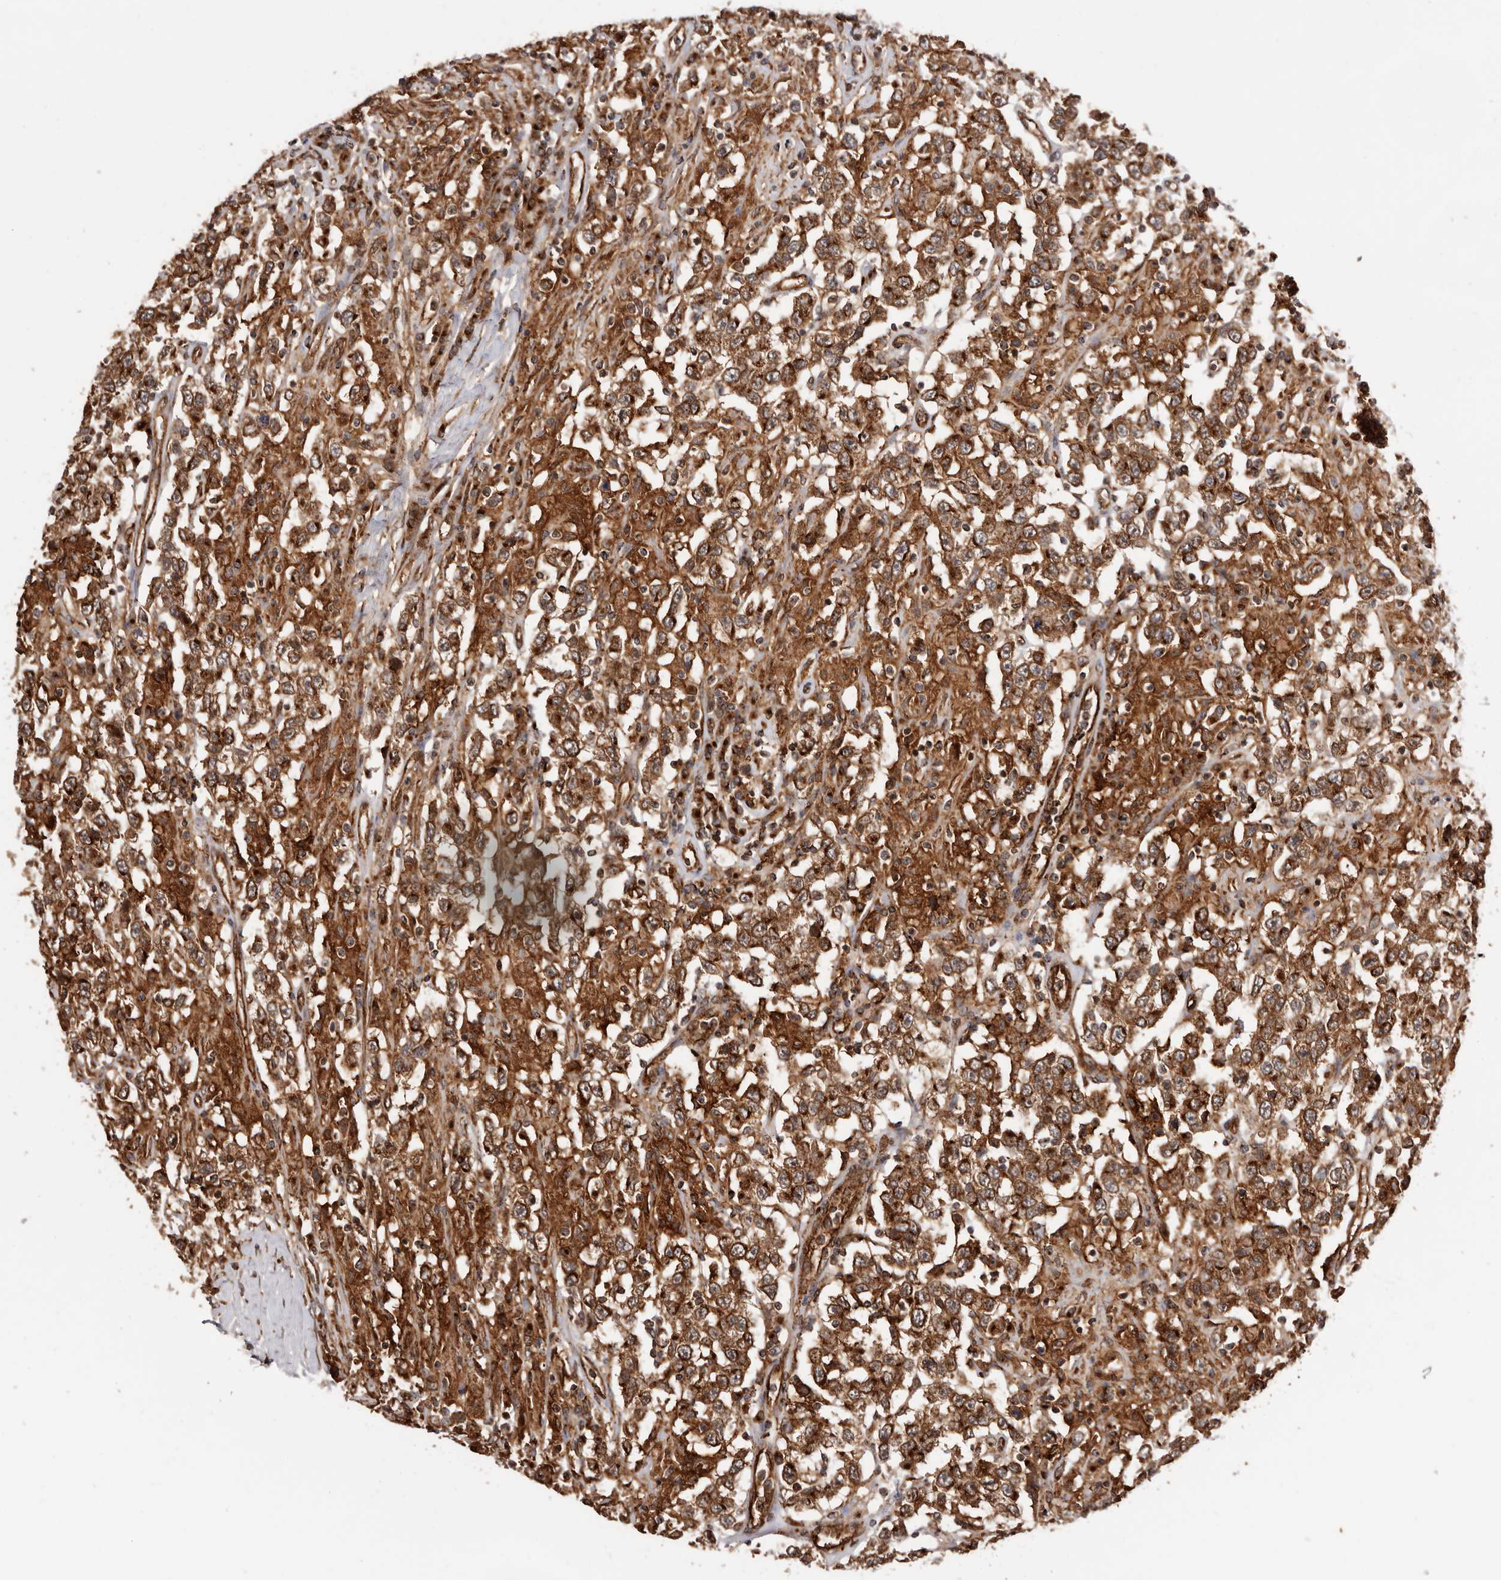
{"staining": {"intensity": "strong", "quantity": ">75%", "location": "cytoplasmic/membranous"}, "tissue": "testis cancer", "cell_type": "Tumor cells", "image_type": "cancer", "snomed": [{"axis": "morphology", "description": "Seminoma, NOS"}, {"axis": "topography", "description": "Testis"}], "caption": "Testis seminoma stained with a protein marker shows strong staining in tumor cells.", "gene": "GPR27", "patient": {"sex": "male", "age": 41}}